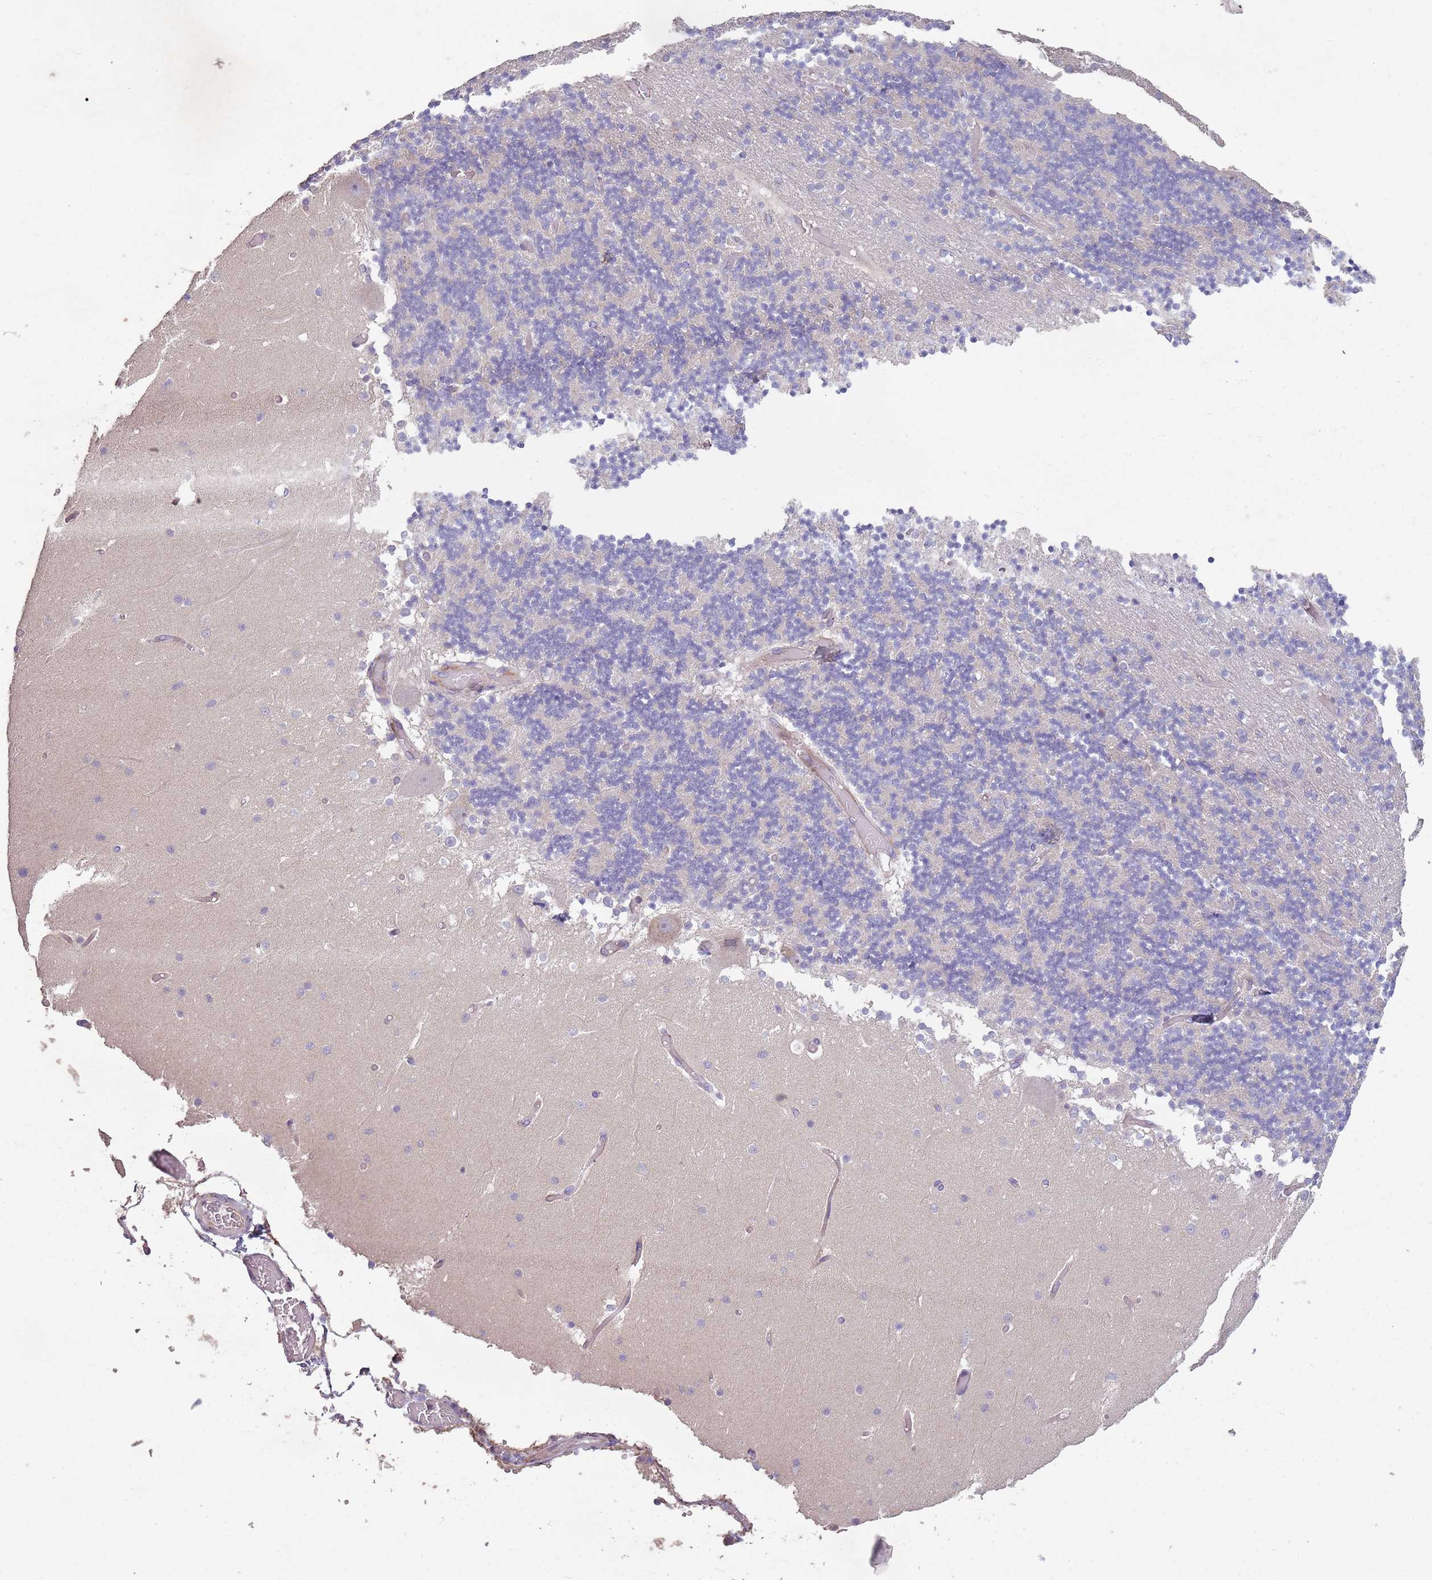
{"staining": {"intensity": "negative", "quantity": "none", "location": "none"}, "tissue": "cerebellum", "cell_type": "Cells in granular layer", "image_type": "normal", "snomed": [{"axis": "morphology", "description": "Normal tissue, NOS"}, {"axis": "topography", "description": "Cerebellum"}], "caption": "The histopathology image demonstrates no significant positivity in cells in granular layer of cerebellum.", "gene": "ZNF583", "patient": {"sex": "female", "age": 28}}